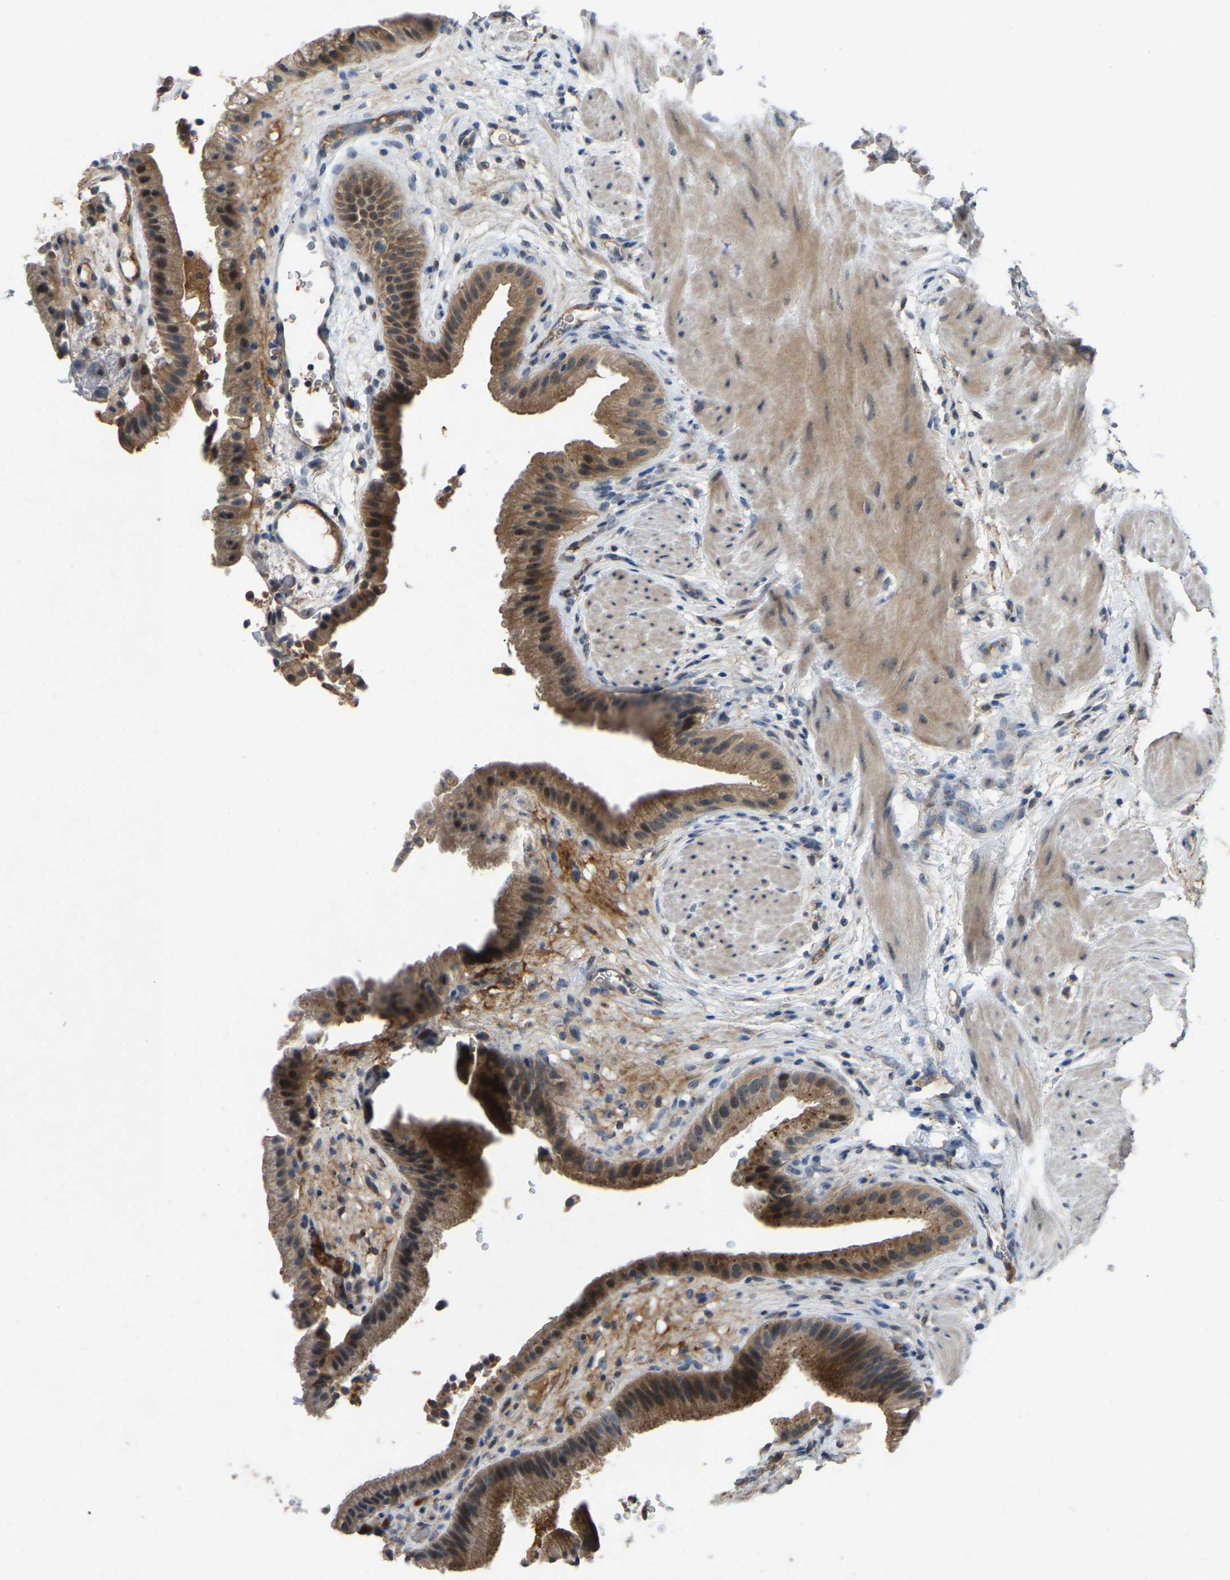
{"staining": {"intensity": "moderate", "quantity": ">75%", "location": "cytoplasmic/membranous,nuclear"}, "tissue": "gallbladder", "cell_type": "Glandular cells", "image_type": "normal", "snomed": [{"axis": "morphology", "description": "Normal tissue, NOS"}, {"axis": "topography", "description": "Gallbladder"}], "caption": "A brown stain highlights moderate cytoplasmic/membranous,nuclear staining of a protein in glandular cells of benign gallbladder.", "gene": "FHIT", "patient": {"sex": "male", "age": 49}}